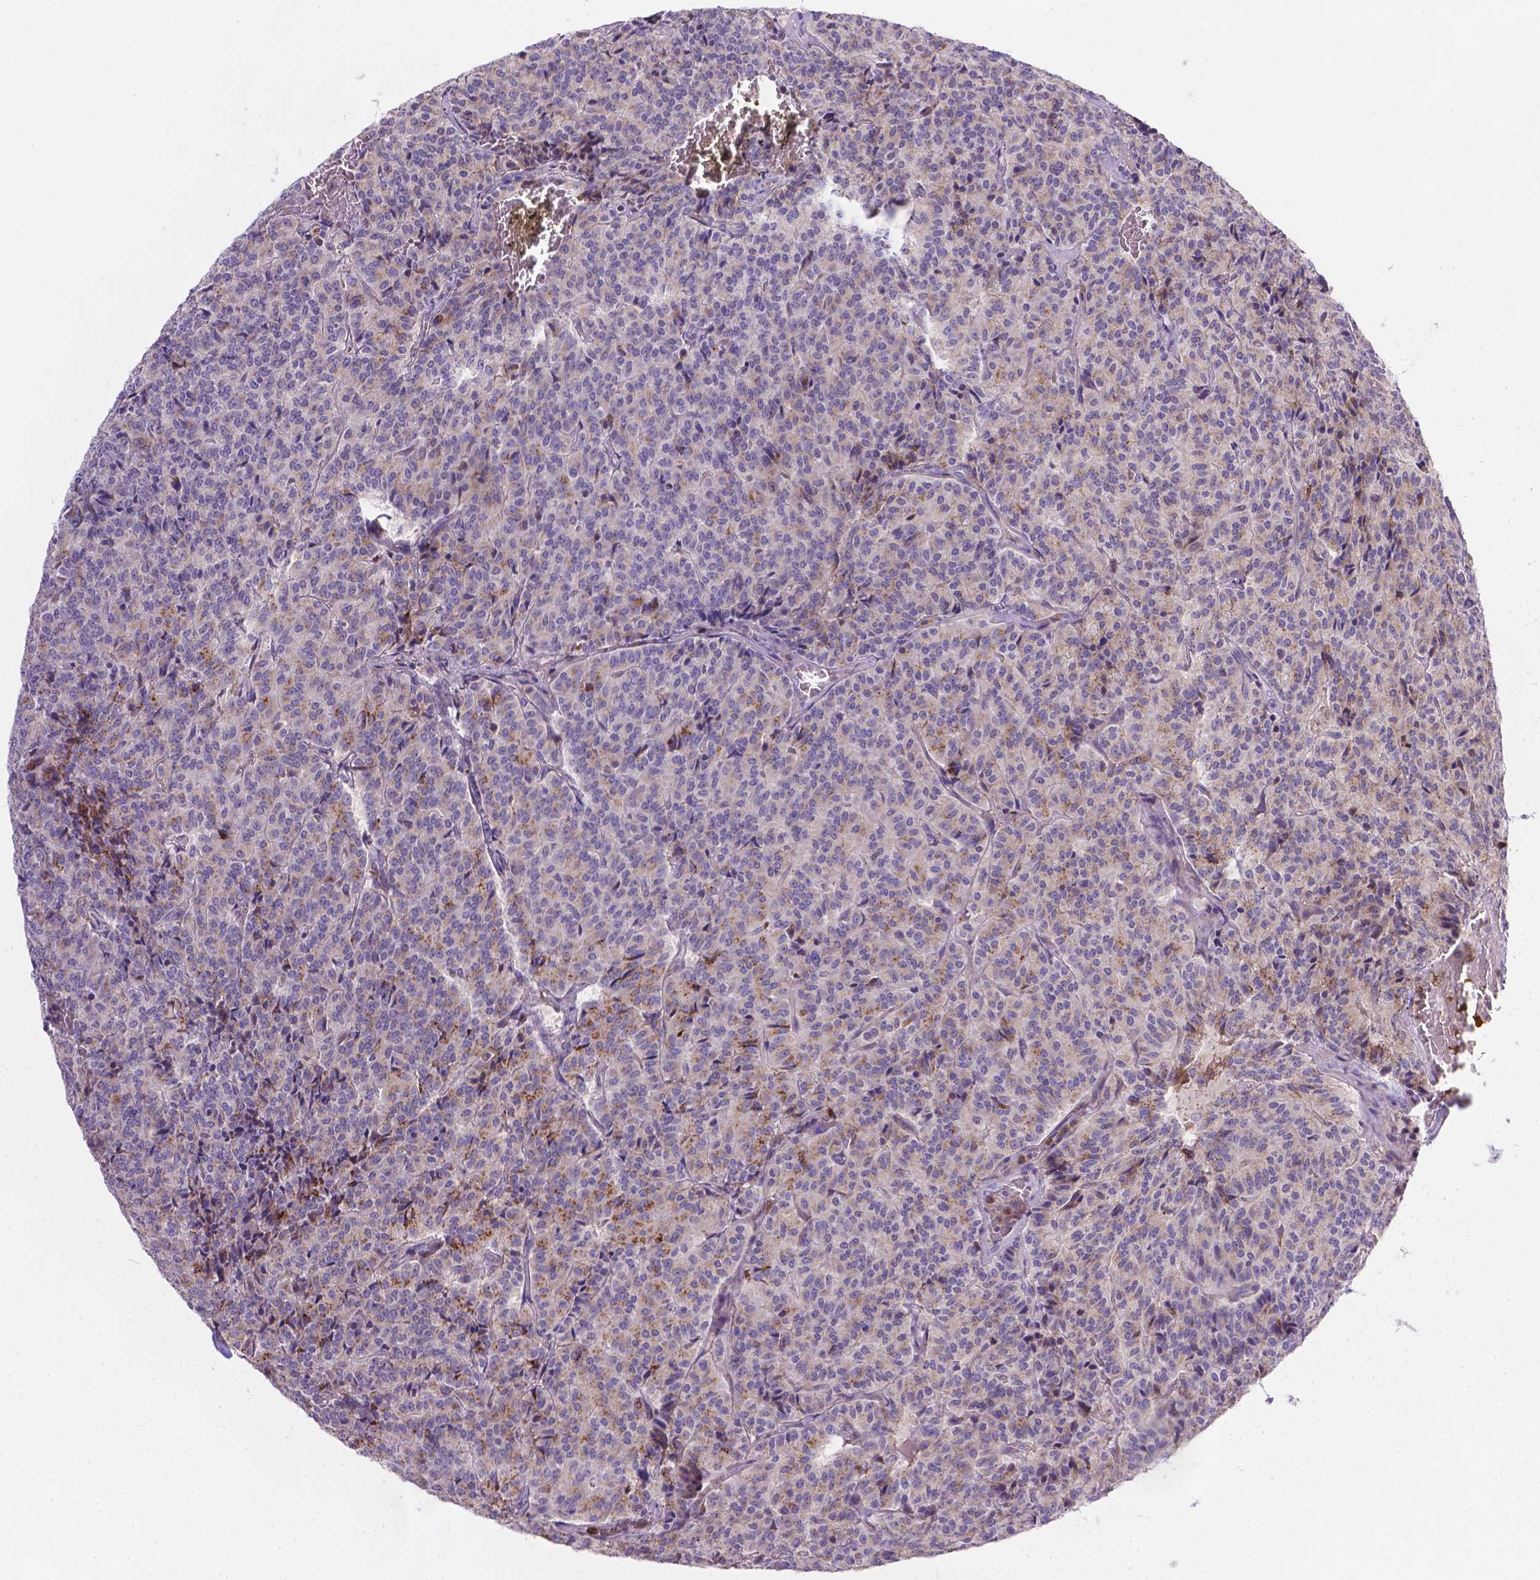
{"staining": {"intensity": "weak", "quantity": "25%-75%", "location": "cytoplasmic/membranous"}, "tissue": "carcinoid", "cell_type": "Tumor cells", "image_type": "cancer", "snomed": [{"axis": "morphology", "description": "Carcinoid, malignant, NOS"}, {"axis": "topography", "description": "Lung"}], "caption": "Brown immunohistochemical staining in human carcinoid demonstrates weak cytoplasmic/membranous expression in approximately 25%-75% of tumor cells.", "gene": "TM4SF18", "patient": {"sex": "male", "age": 70}}